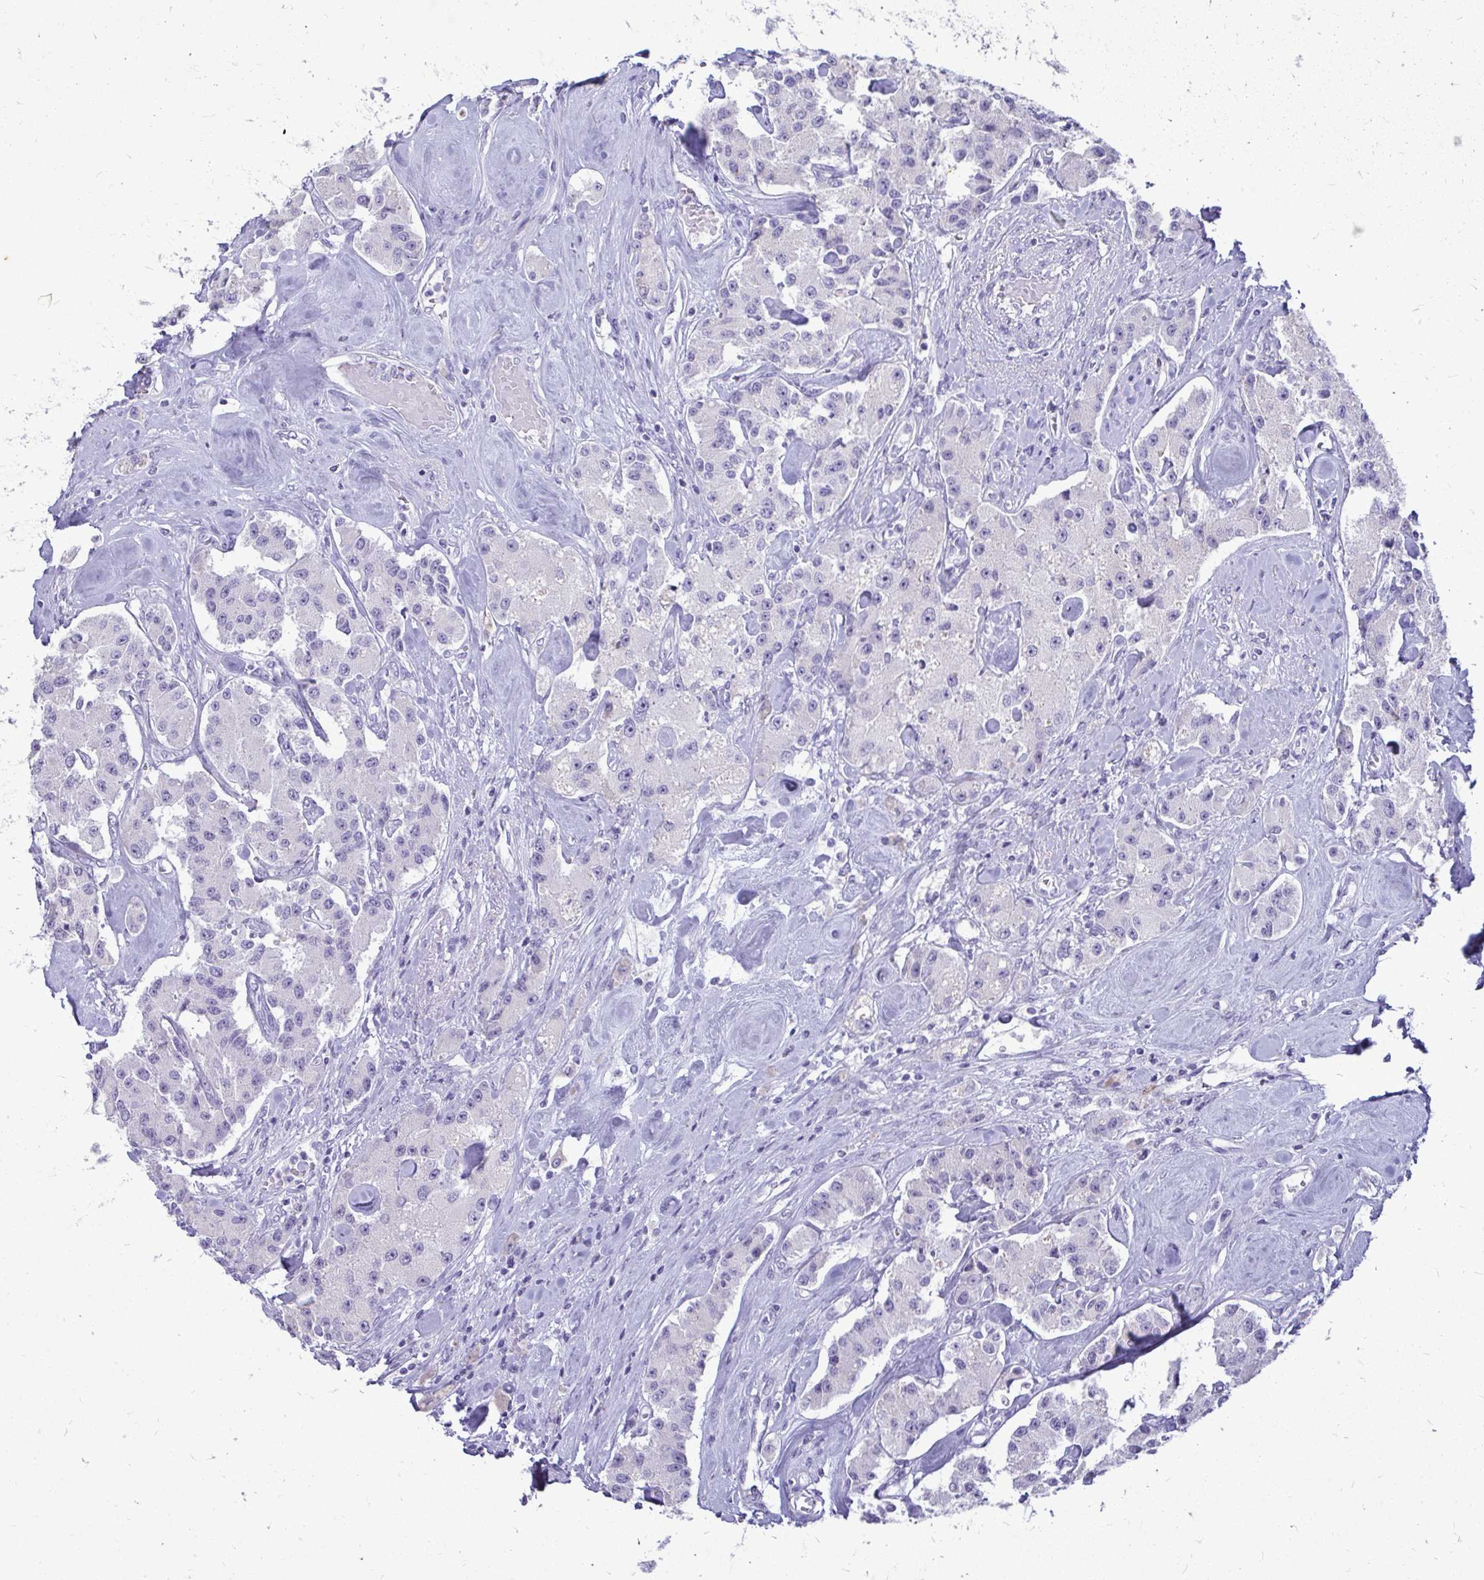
{"staining": {"intensity": "negative", "quantity": "none", "location": "none"}, "tissue": "carcinoid", "cell_type": "Tumor cells", "image_type": "cancer", "snomed": [{"axis": "morphology", "description": "Carcinoid, malignant, NOS"}, {"axis": "topography", "description": "Pancreas"}], "caption": "The photomicrograph demonstrates no significant positivity in tumor cells of carcinoid (malignant).", "gene": "NANOGNB", "patient": {"sex": "male", "age": 41}}